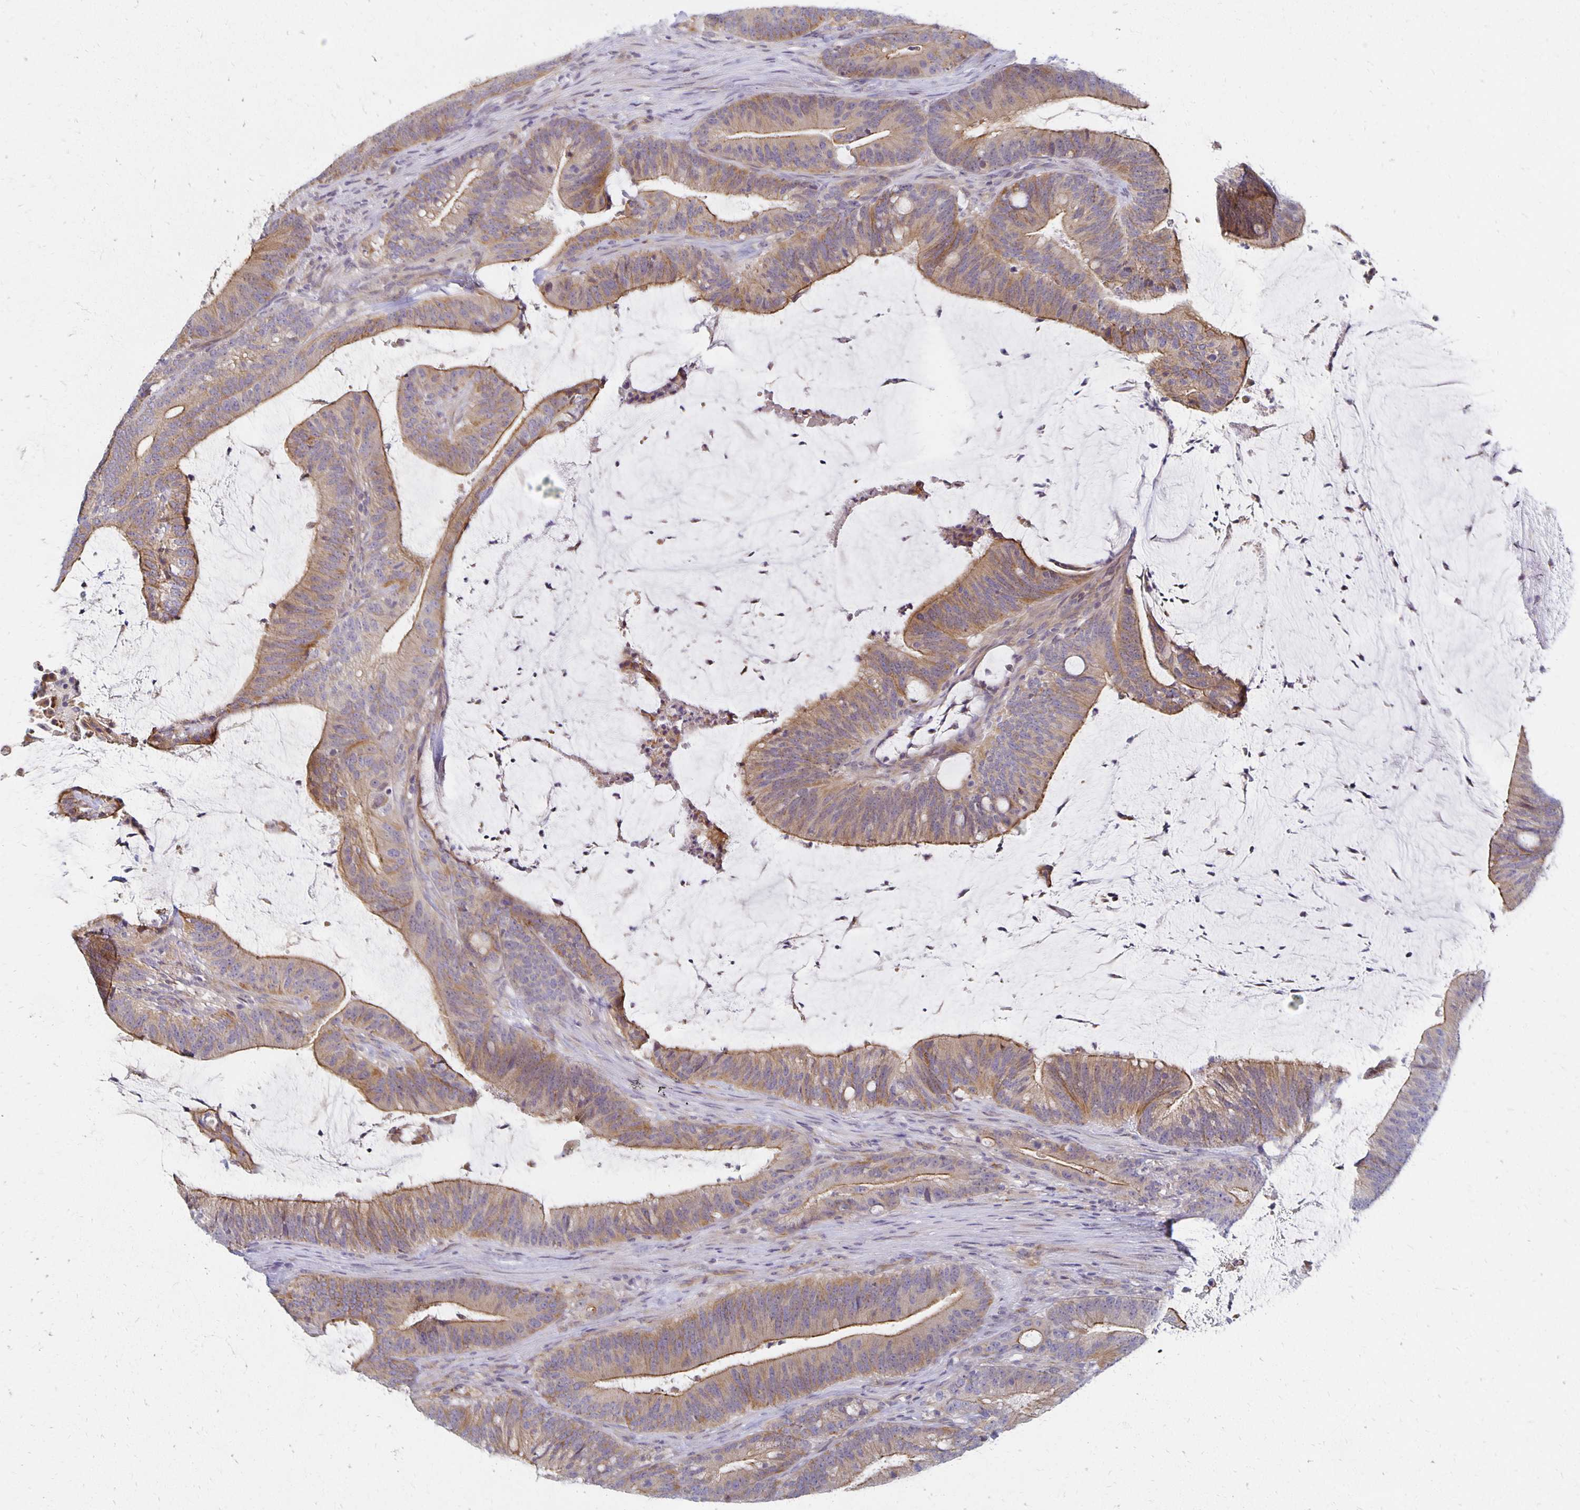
{"staining": {"intensity": "moderate", "quantity": "25%-75%", "location": "cytoplasmic/membranous"}, "tissue": "colorectal cancer", "cell_type": "Tumor cells", "image_type": "cancer", "snomed": [{"axis": "morphology", "description": "Adenocarcinoma, NOS"}, {"axis": "topography", "description": "Colon"}], "caption": "Immunohistochemistry (IHC) staining of colorectal cancer, which demonstrates medium levels of moderate cytoplasmic/membranous expression in approximately 25%-75% of tumor cells indicating moderate cytoplasmic/membranous protein positivity. The staining was performed using DAB (3,3'-diaminobenzidine) (brown) for protein detection and nuclei were counterstained in hematoxylin (blue).", "gene": "SORL1", "patient": {"sex": "female", "age": 43}}